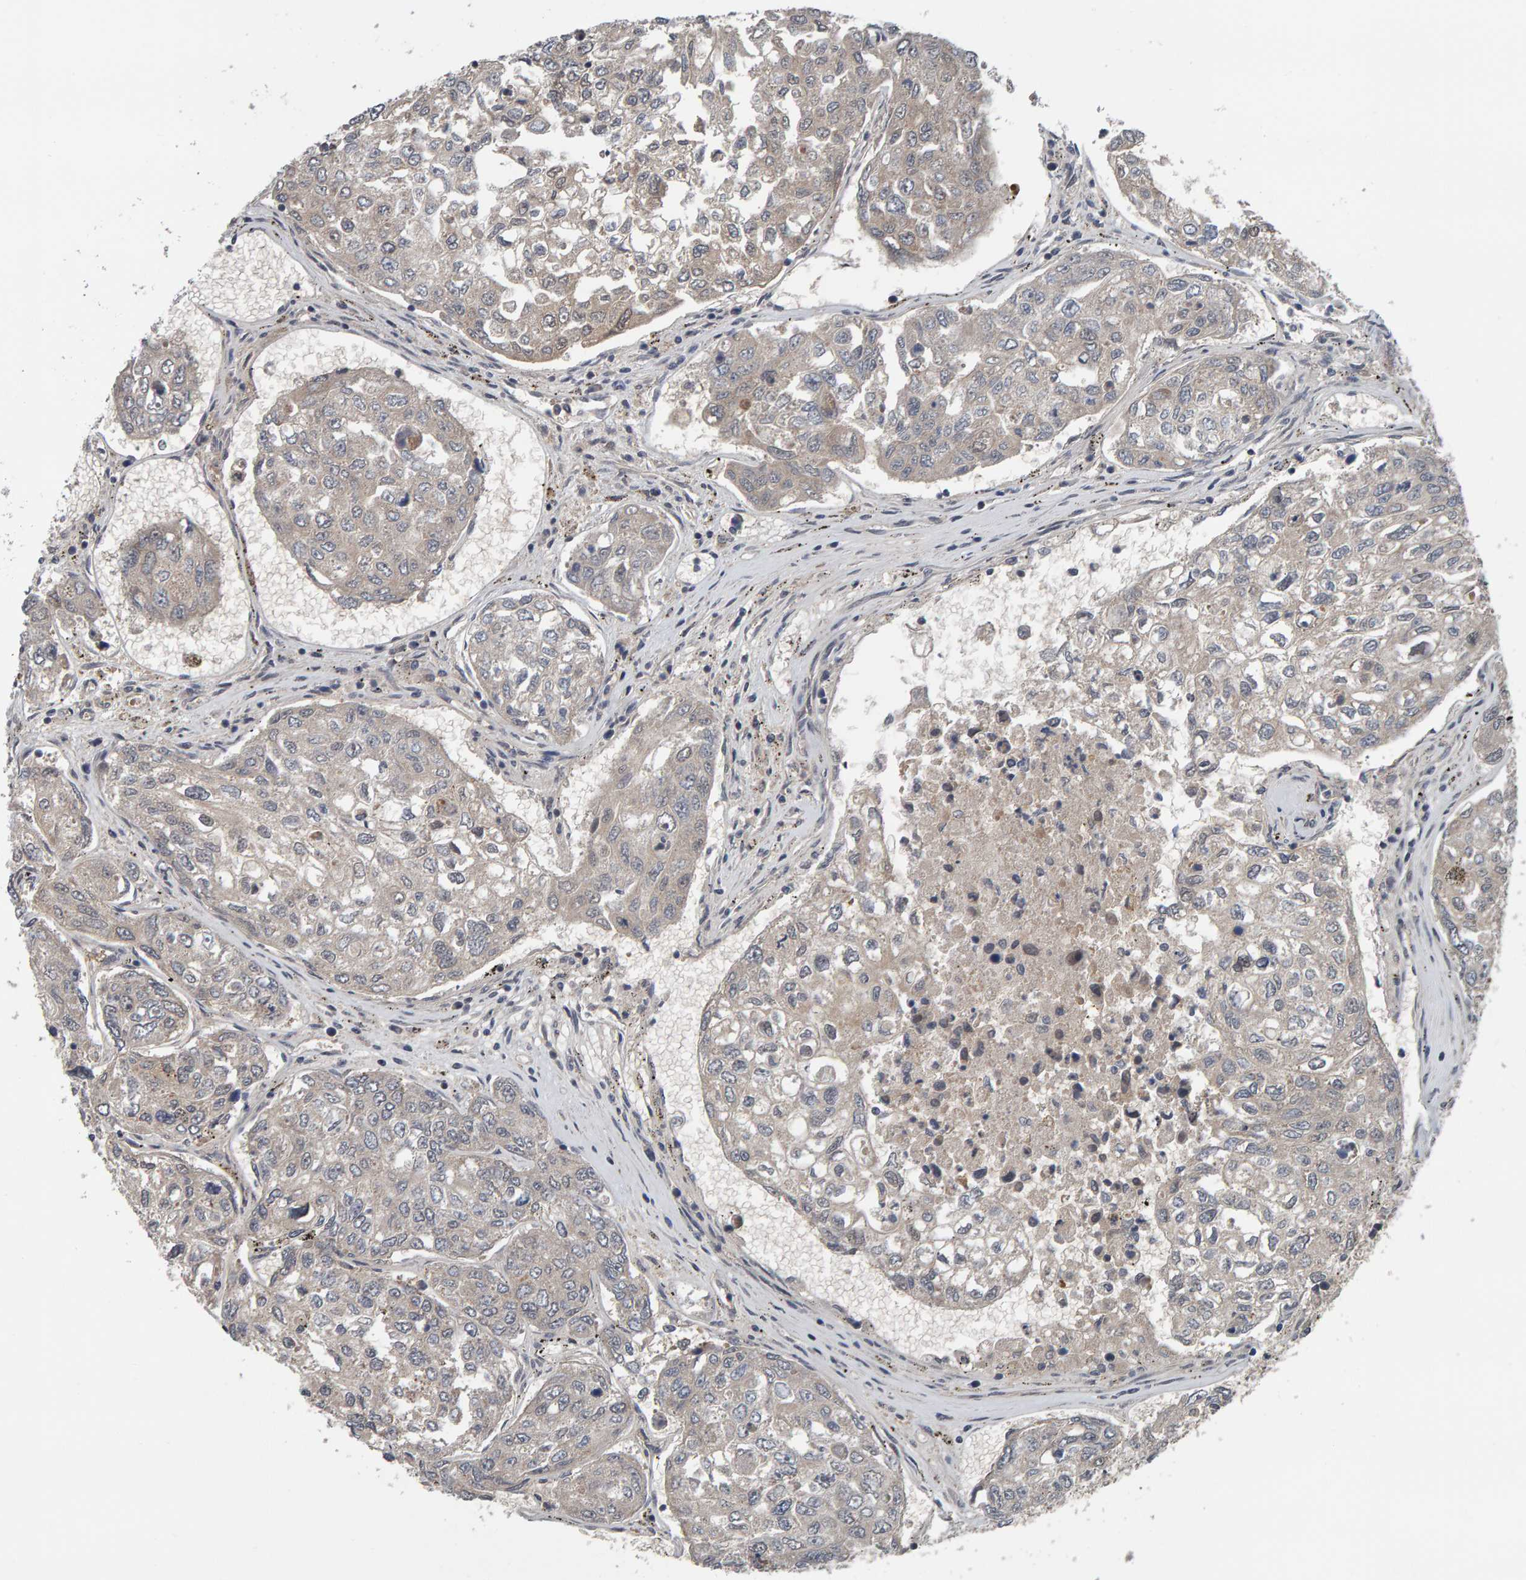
{"staining": {"intensity": "negative", "quantity": "none", "location": "none"}, "tissue": "urothelial cancer", "cell_type": "Tumor cells", "image_type": "cancer", "snomed": [{"axis": "morphology", "description": "Urothelial carcinoma, High grade"}, {"axis": "topography", "description": "Lymph node"}, {"axis": "topography", "description": "Urinary bladder"}], "caption": "High-grade urothelial carcinoma was stained to show a protein in brown. There is no significant staining in tumor cells.", "gene": "COASY", "patient": {"sex": "male", "age": 51}}